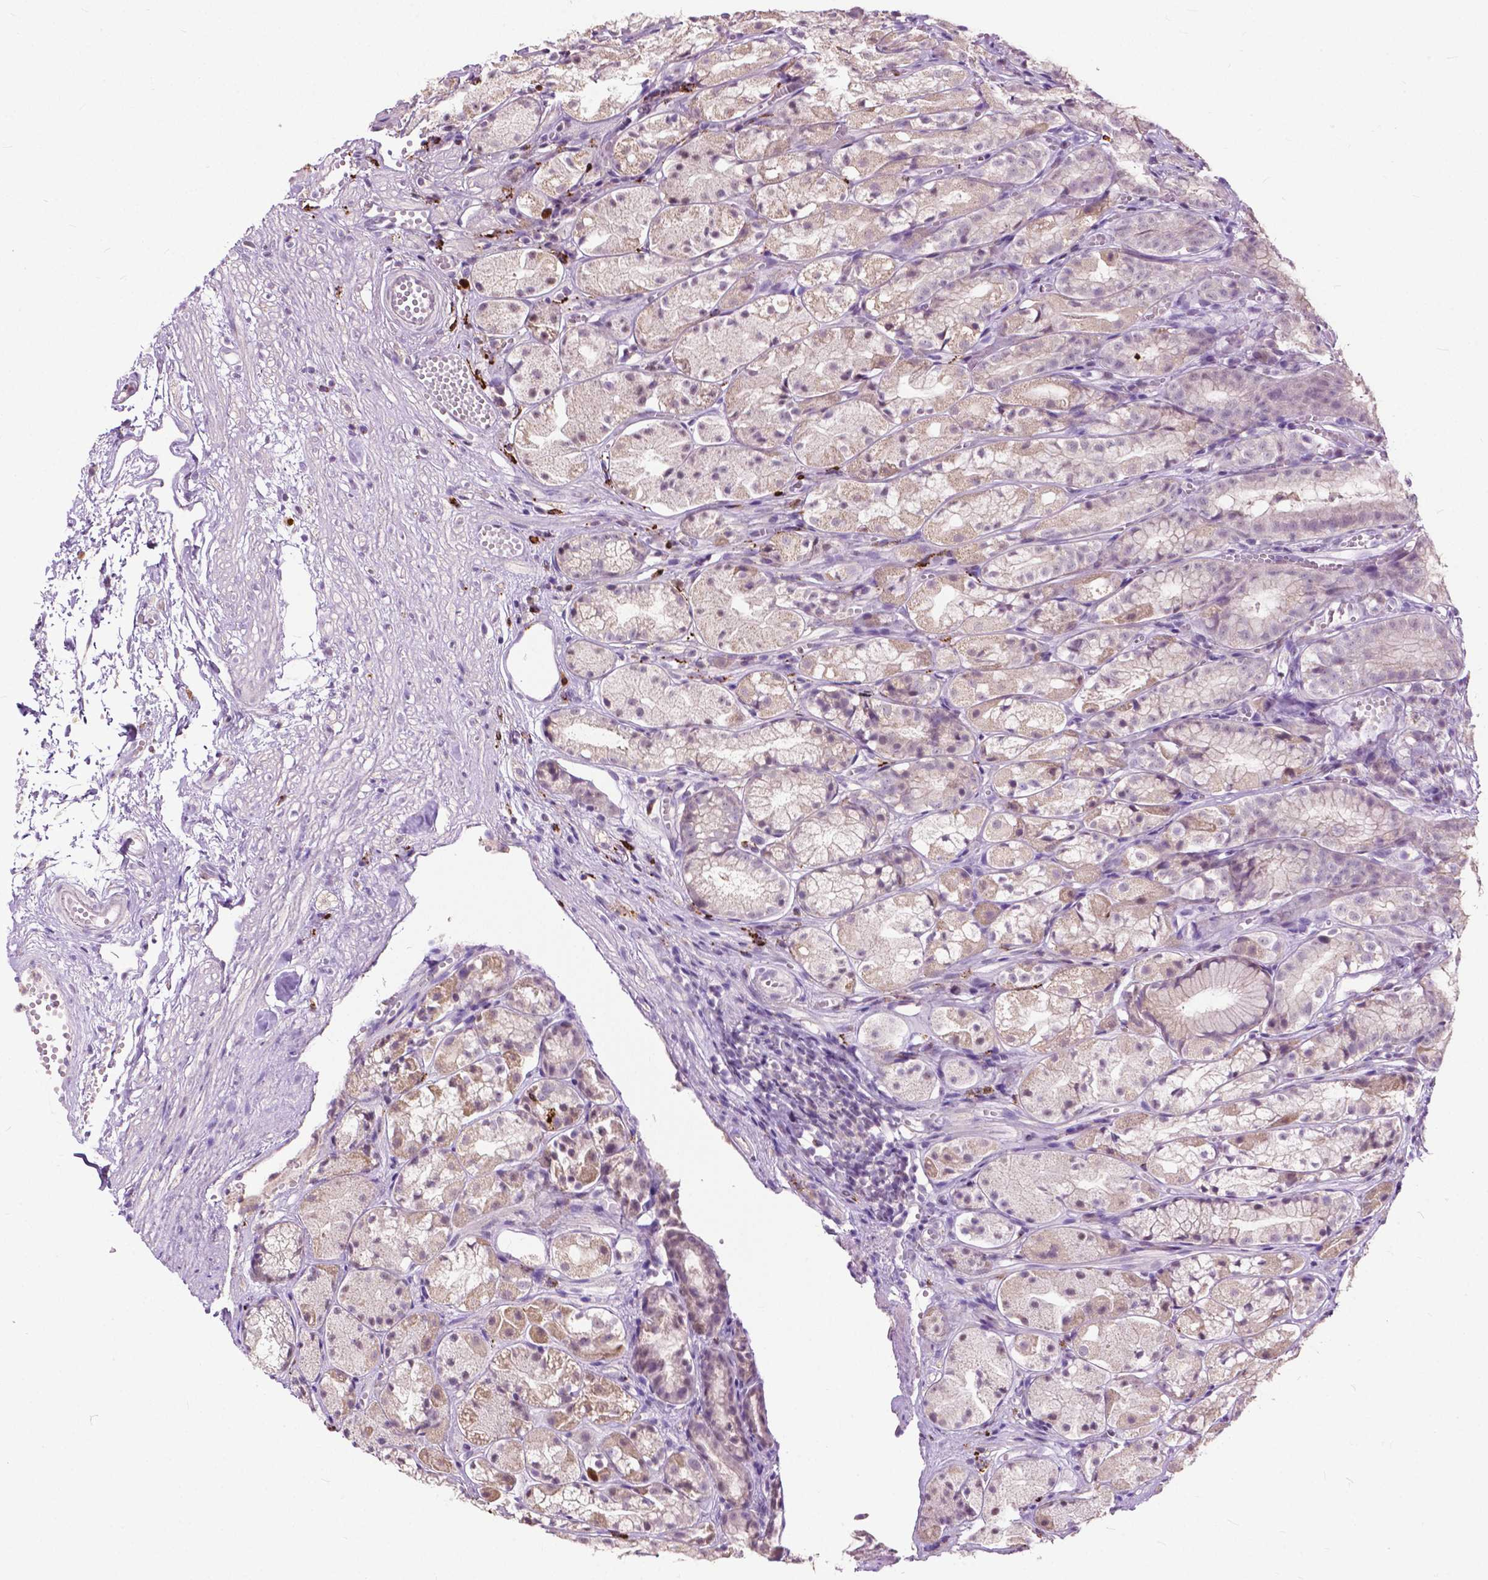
{"staining": {"intensity": "moderate", "quantity": "25%-75%", "location": "cytoplasmic/membranous"}, "tissue": "stomach", "cell_type": "Glandular cells", "image_type": "normal", "snomed": [{"axis": "morphology", "description": "Normal tissue, NOS"}, {"axis": "topography", "description": "Stomach"}], "caption": "Moderate cytoplasmic/membranous expression for a protein is appreciated in about 25%-75% of glandular cells of unremarkable stomach using immunohistochemistry (IHC).", "gene": "TTC9B", "patient": {"sex": "male", "age": 70}}